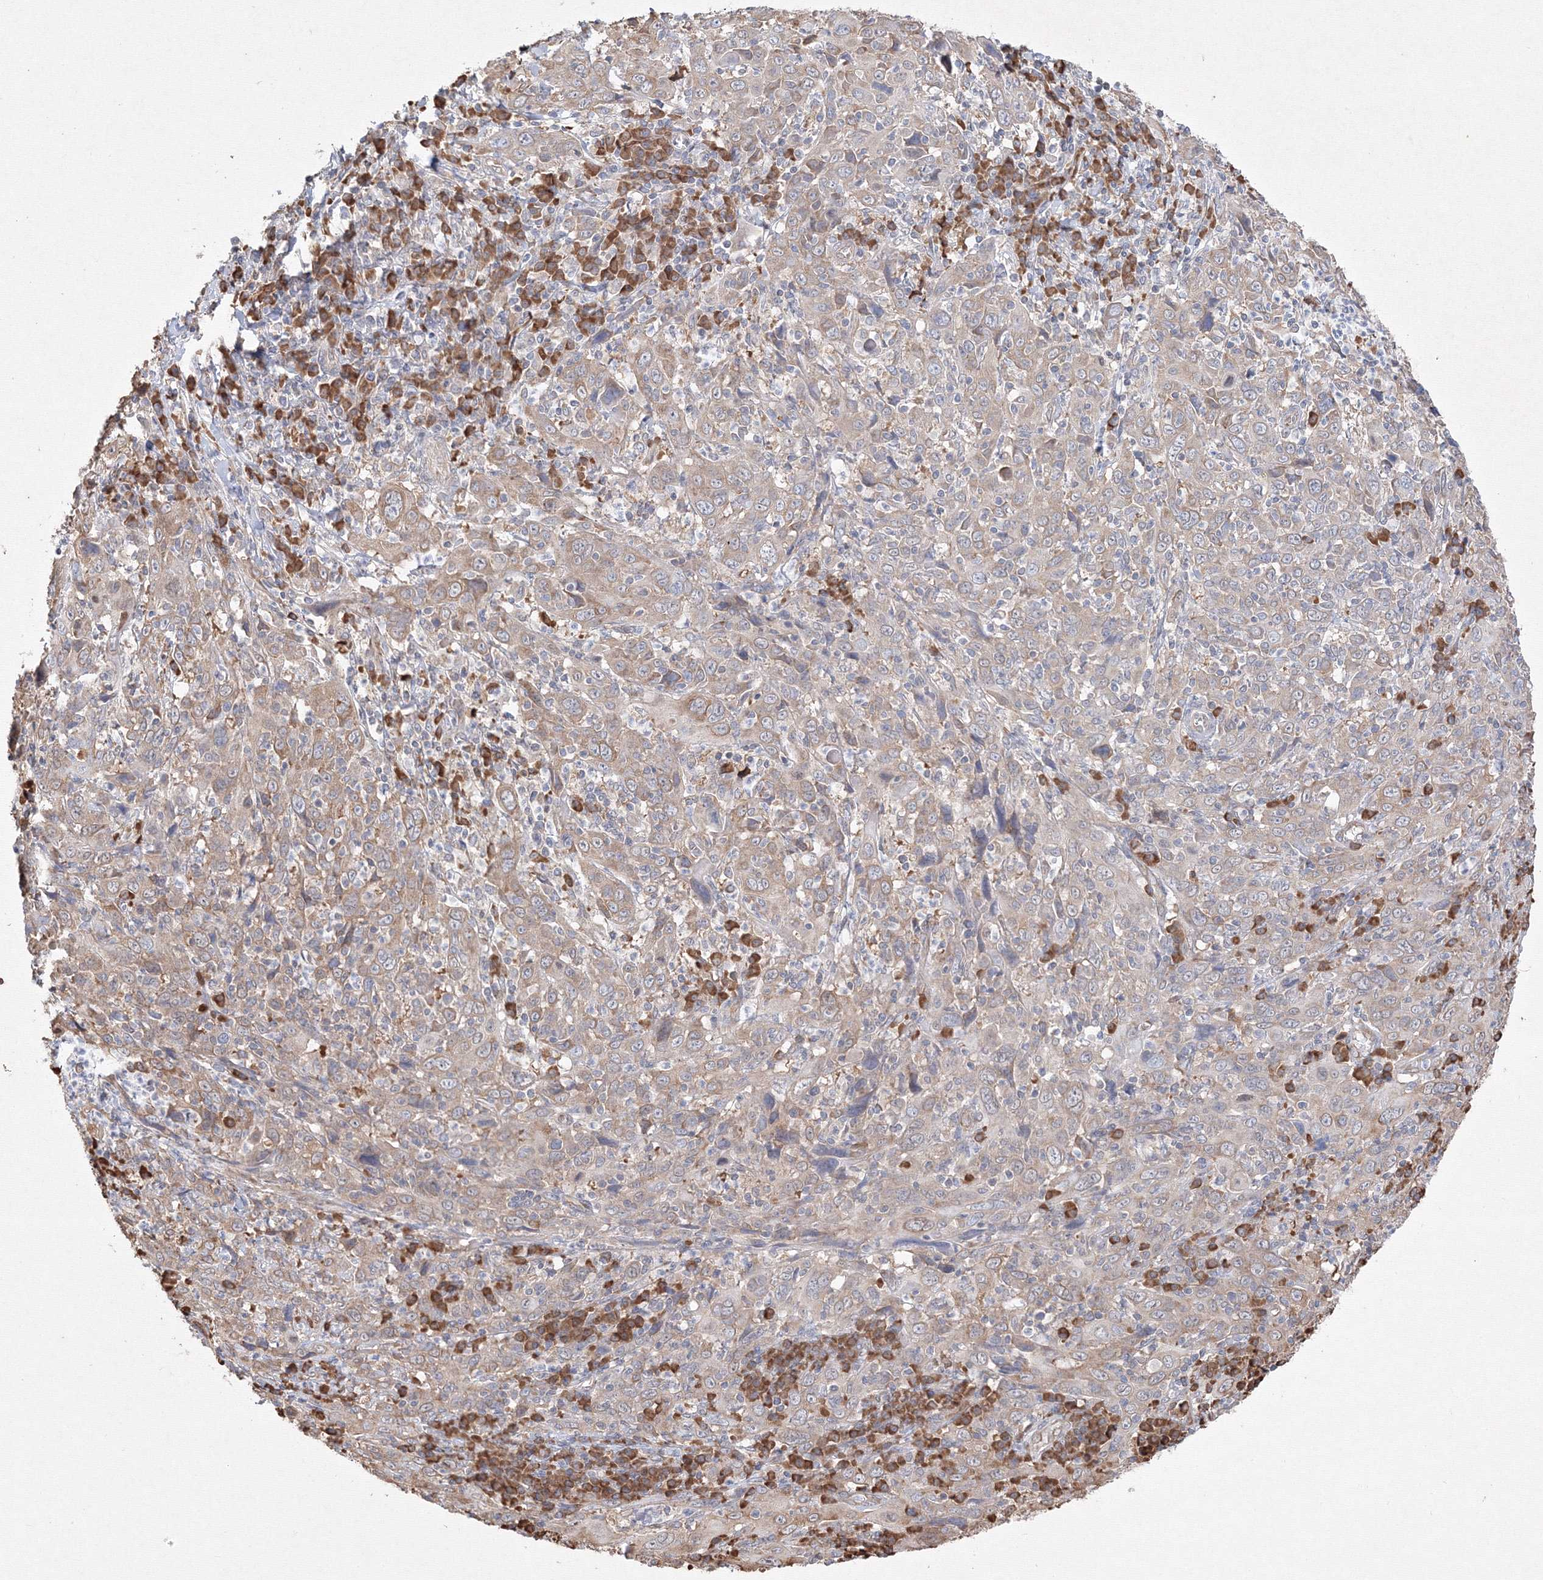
{"staining": {"intensity": "weak", "quantity": ">75%", "location": "cytoplasmic/membranous"}, "tissue": "cervical cancer", "cell_type": "Tumor cells", "image_type": "cancer", "snomed": [{"axis": "morphology", "description": "Squamous cell carcinoma, NOS"}, {"axis": "topography", "description": "Cervix"}], "caption": "Cervical cancer was stained to show a protein in brown. There is low levels of weak cytoplasmic/membranous staining in about >75% of tumor cells.", "gene": "FBXL8", "patient": {"sex": "female", "age": 46}}